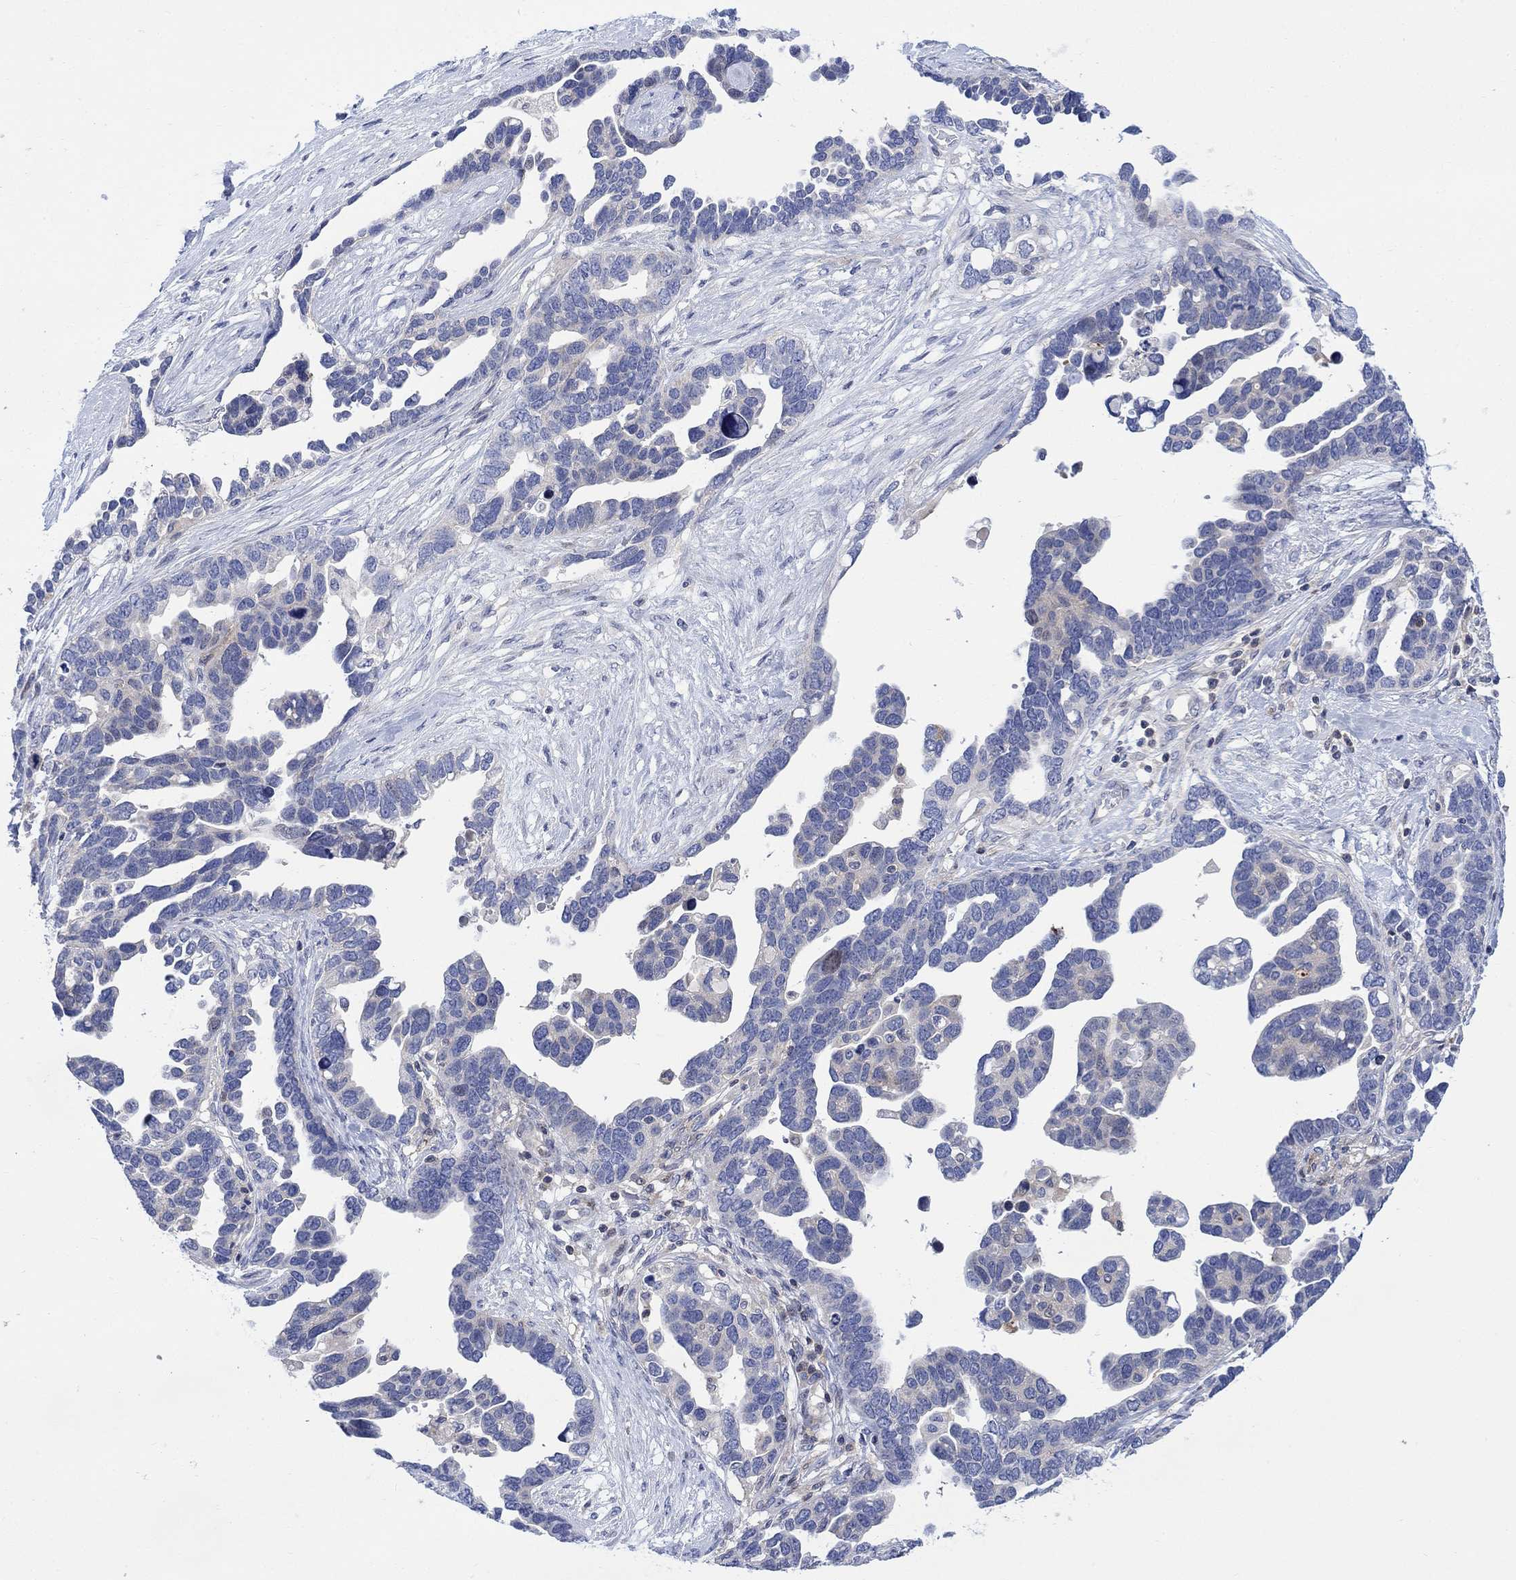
{"staining": {"intensity": "negative", "quantity": "none", "location": "none"}, "tissue": "ovarian cancer", "cell_type": "Tumor cells", "image_type": "cancer", "snomed": [{"axis": "morphology", "description": "Cystadenocarcinoma, serous, NOS"}, {"axis": "topography", "description": "Ovary"}], "caption": "The IHC image has no significant staining in tumor cells of ovarian serous cystadenocarcinoma tissue.", "gene": "ARSK", "patient": {"sex": "female", "age": 54}}